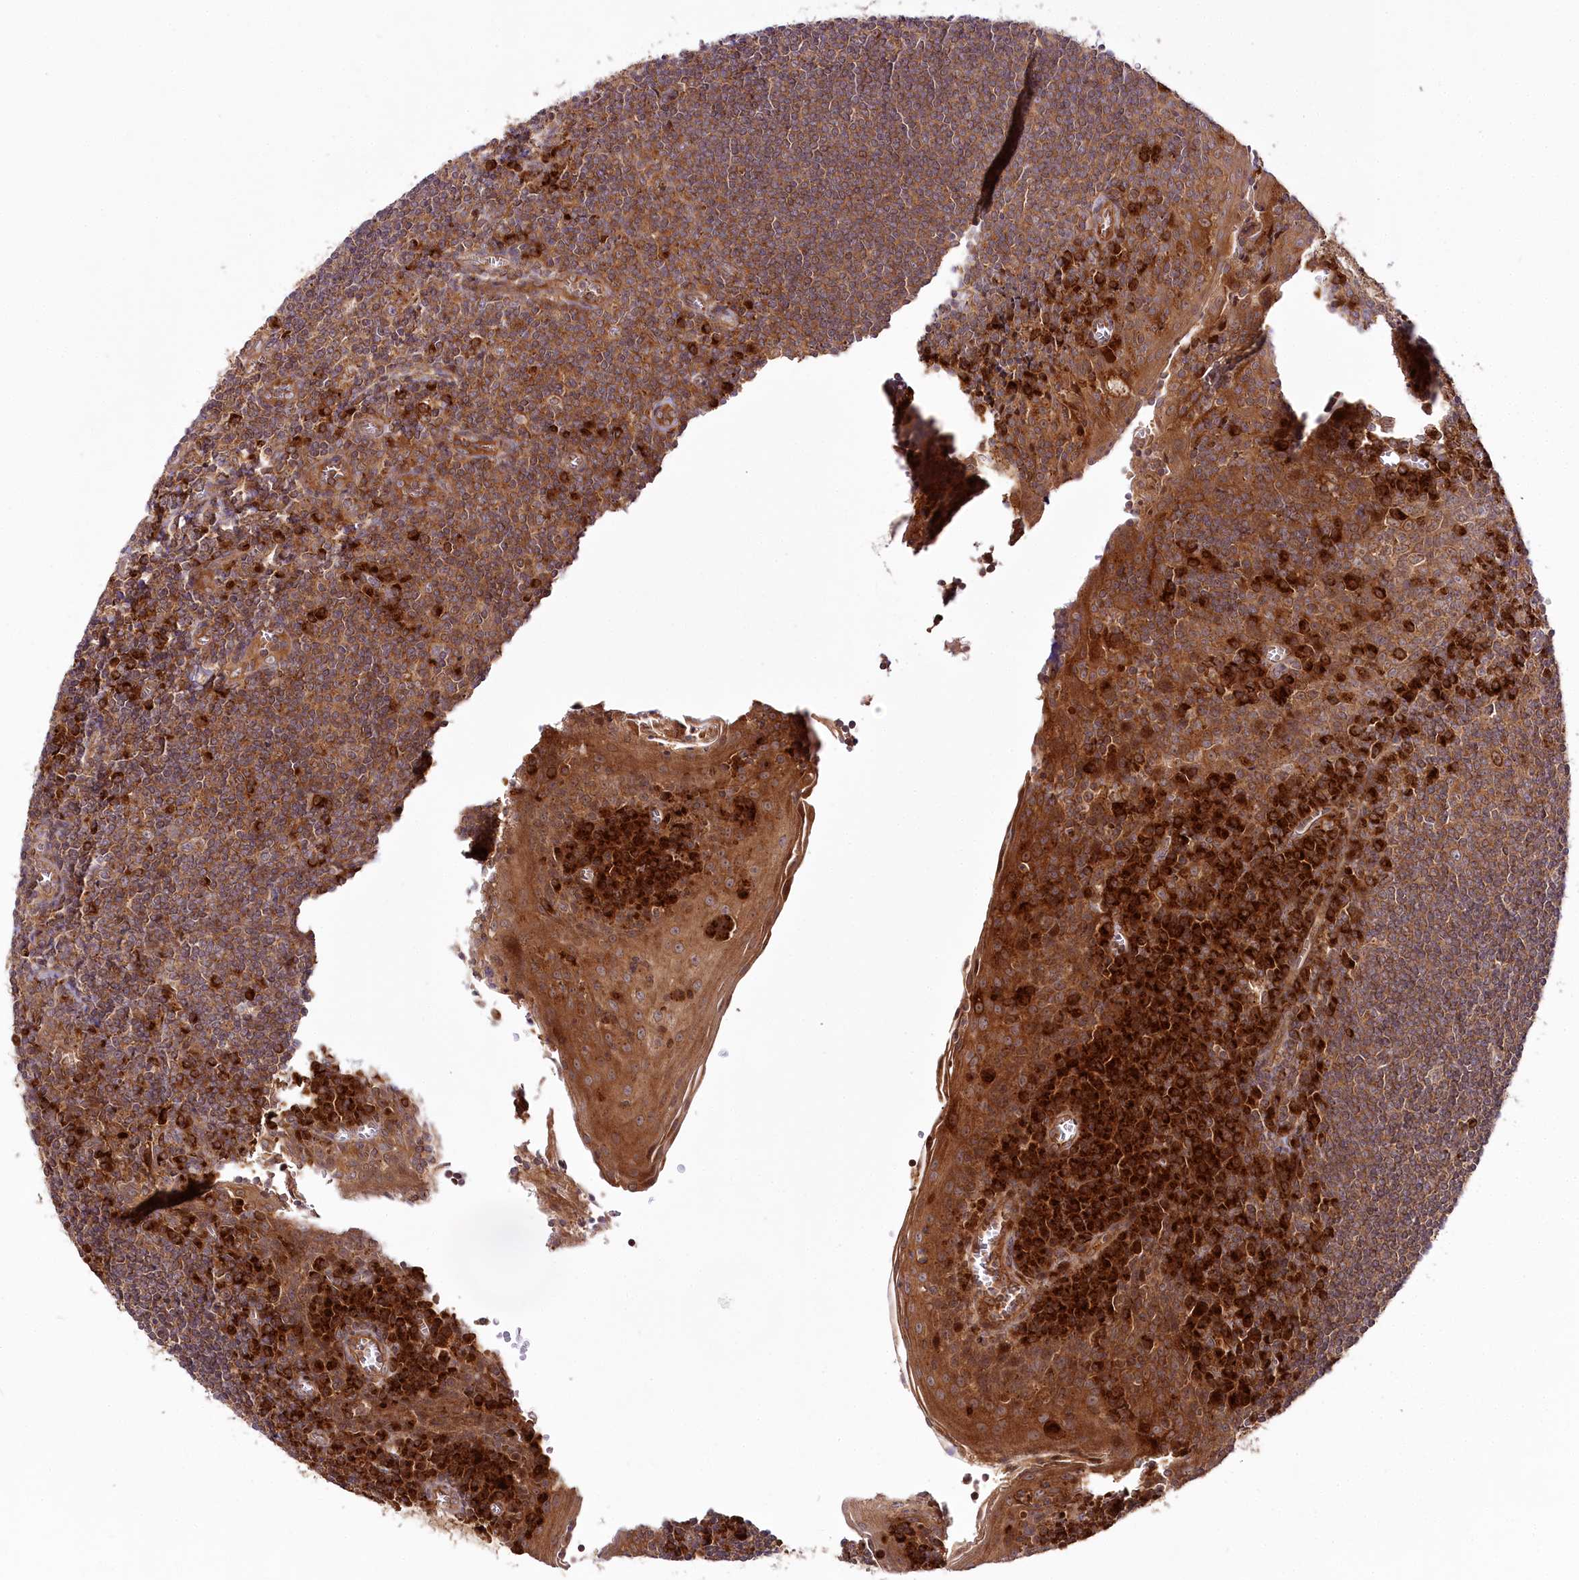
{"staining": {"intensity": "moderate", "quantity": ">75%", "location": "cytoplasmic/membranous"}, "tissue": "tonsil", "cell_type": "Germinal center cells", "image_type": "normal", "snomed": [{"axis": "morphology", "description": "Normal tissue, NOS"}, {"axis": "topography", "description": "Tonsil"}], "caption": "Germinal center cells display medium levels of moderate cytoplasmic/membranous positivity in about >75% of cells in unremarkable human tonsil. The staining was performed using DAB (3,3'-diaminobenzidine) to visualize the protein expression in brown, while the nuclei were stained in blue with hematoxylin (Magnification: 20x).", "gene": "COPG1", "patient": {"sex": "male", "age": 27}}